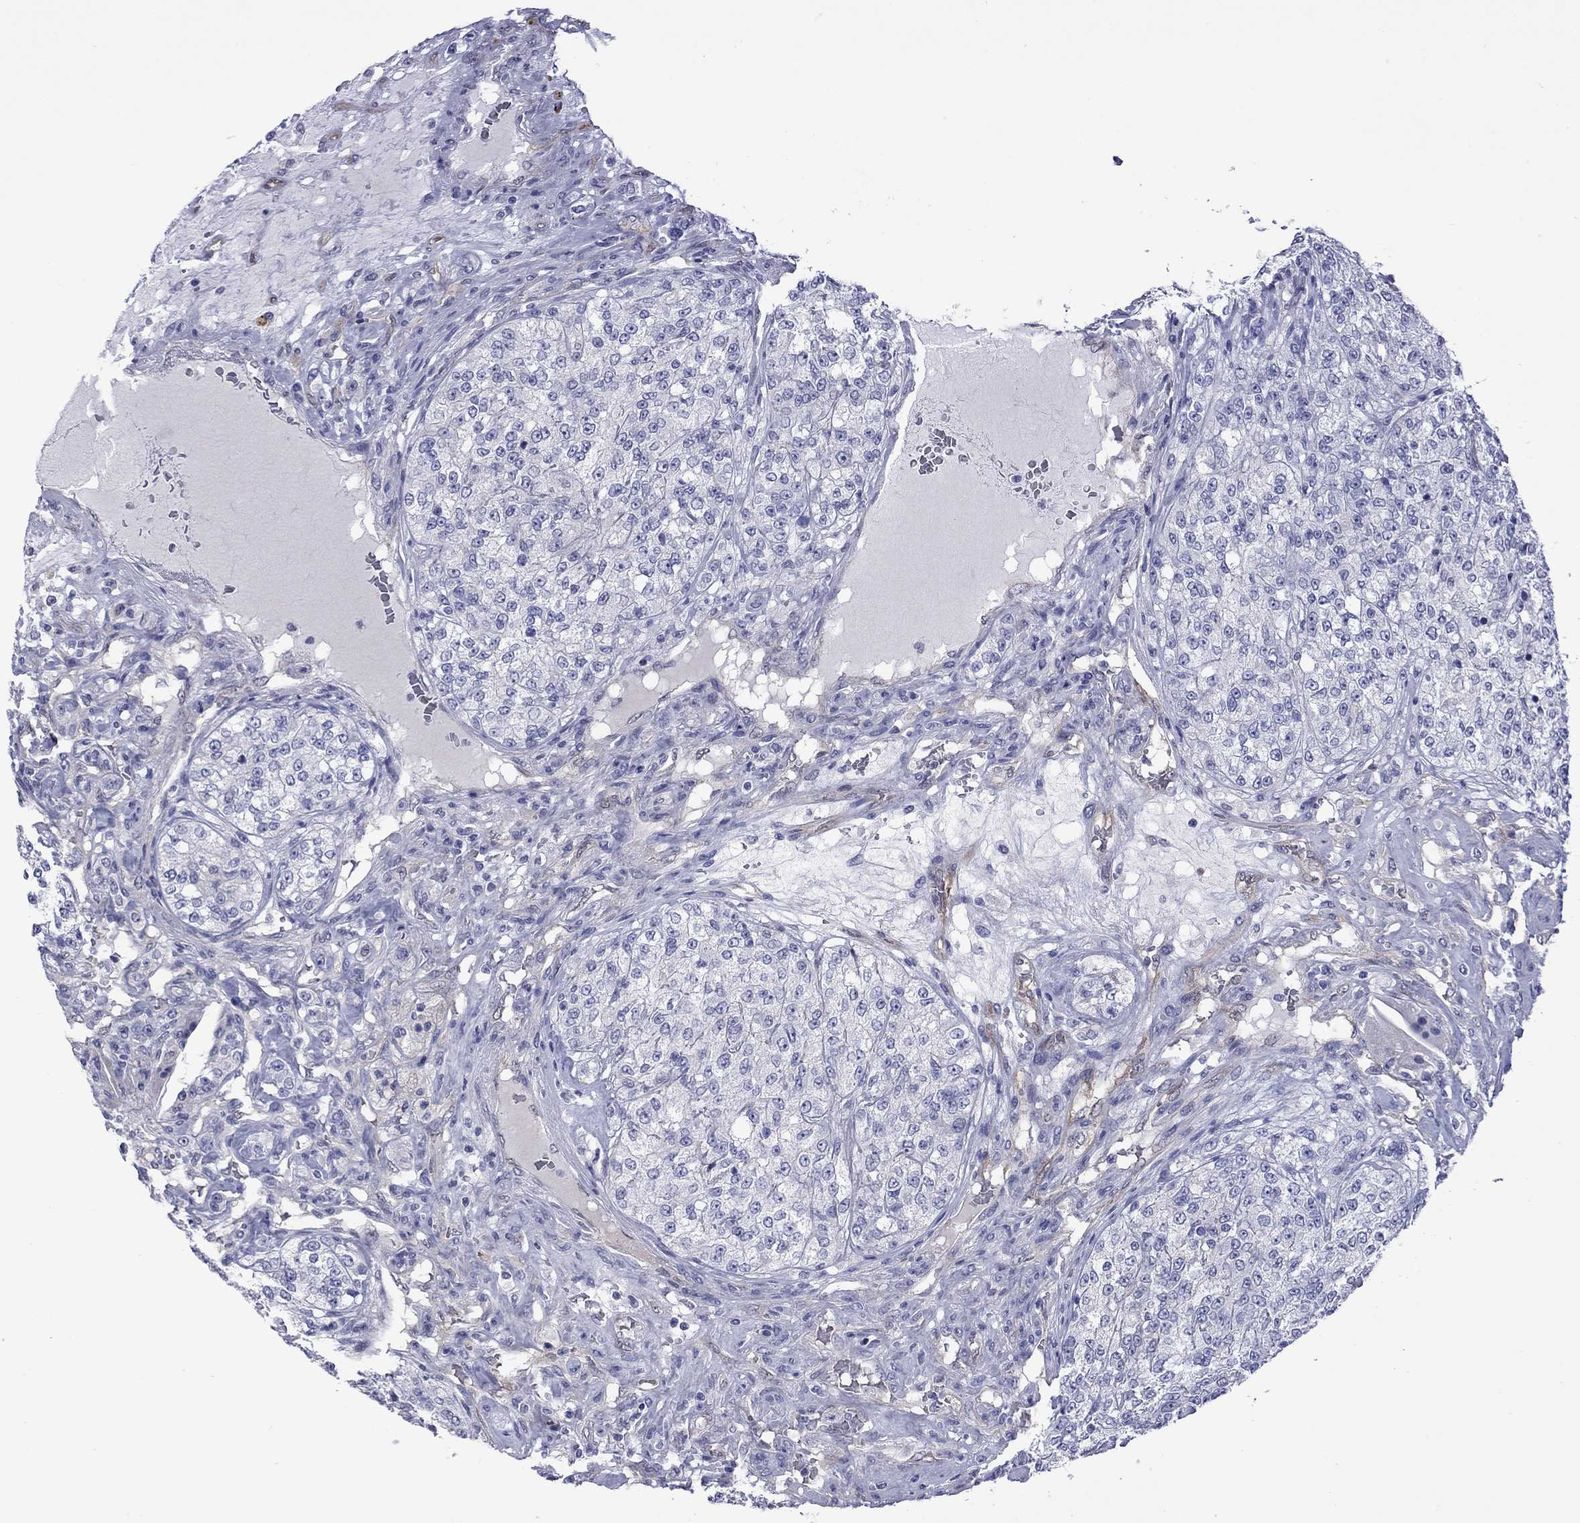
{"staining": {"intensity": "negative", "quantity": "none", "location": "none"}, "tissue": "renal cancer", "cell_type": "Tumor cells", "image_type": "cancer", "snomed": [{"axis": "morphology", "description": "Adenocarcinoma, NOS"}, {"axis": "topography", "description": "Kidney"}], "caption": "The immunohistochemistry image has no significant staining in tumor cells of renal cancer (adenocarcinoma) tissue.", "gene": "CTNNBIP1", "patient": {"sex": "female", "age": 63}}